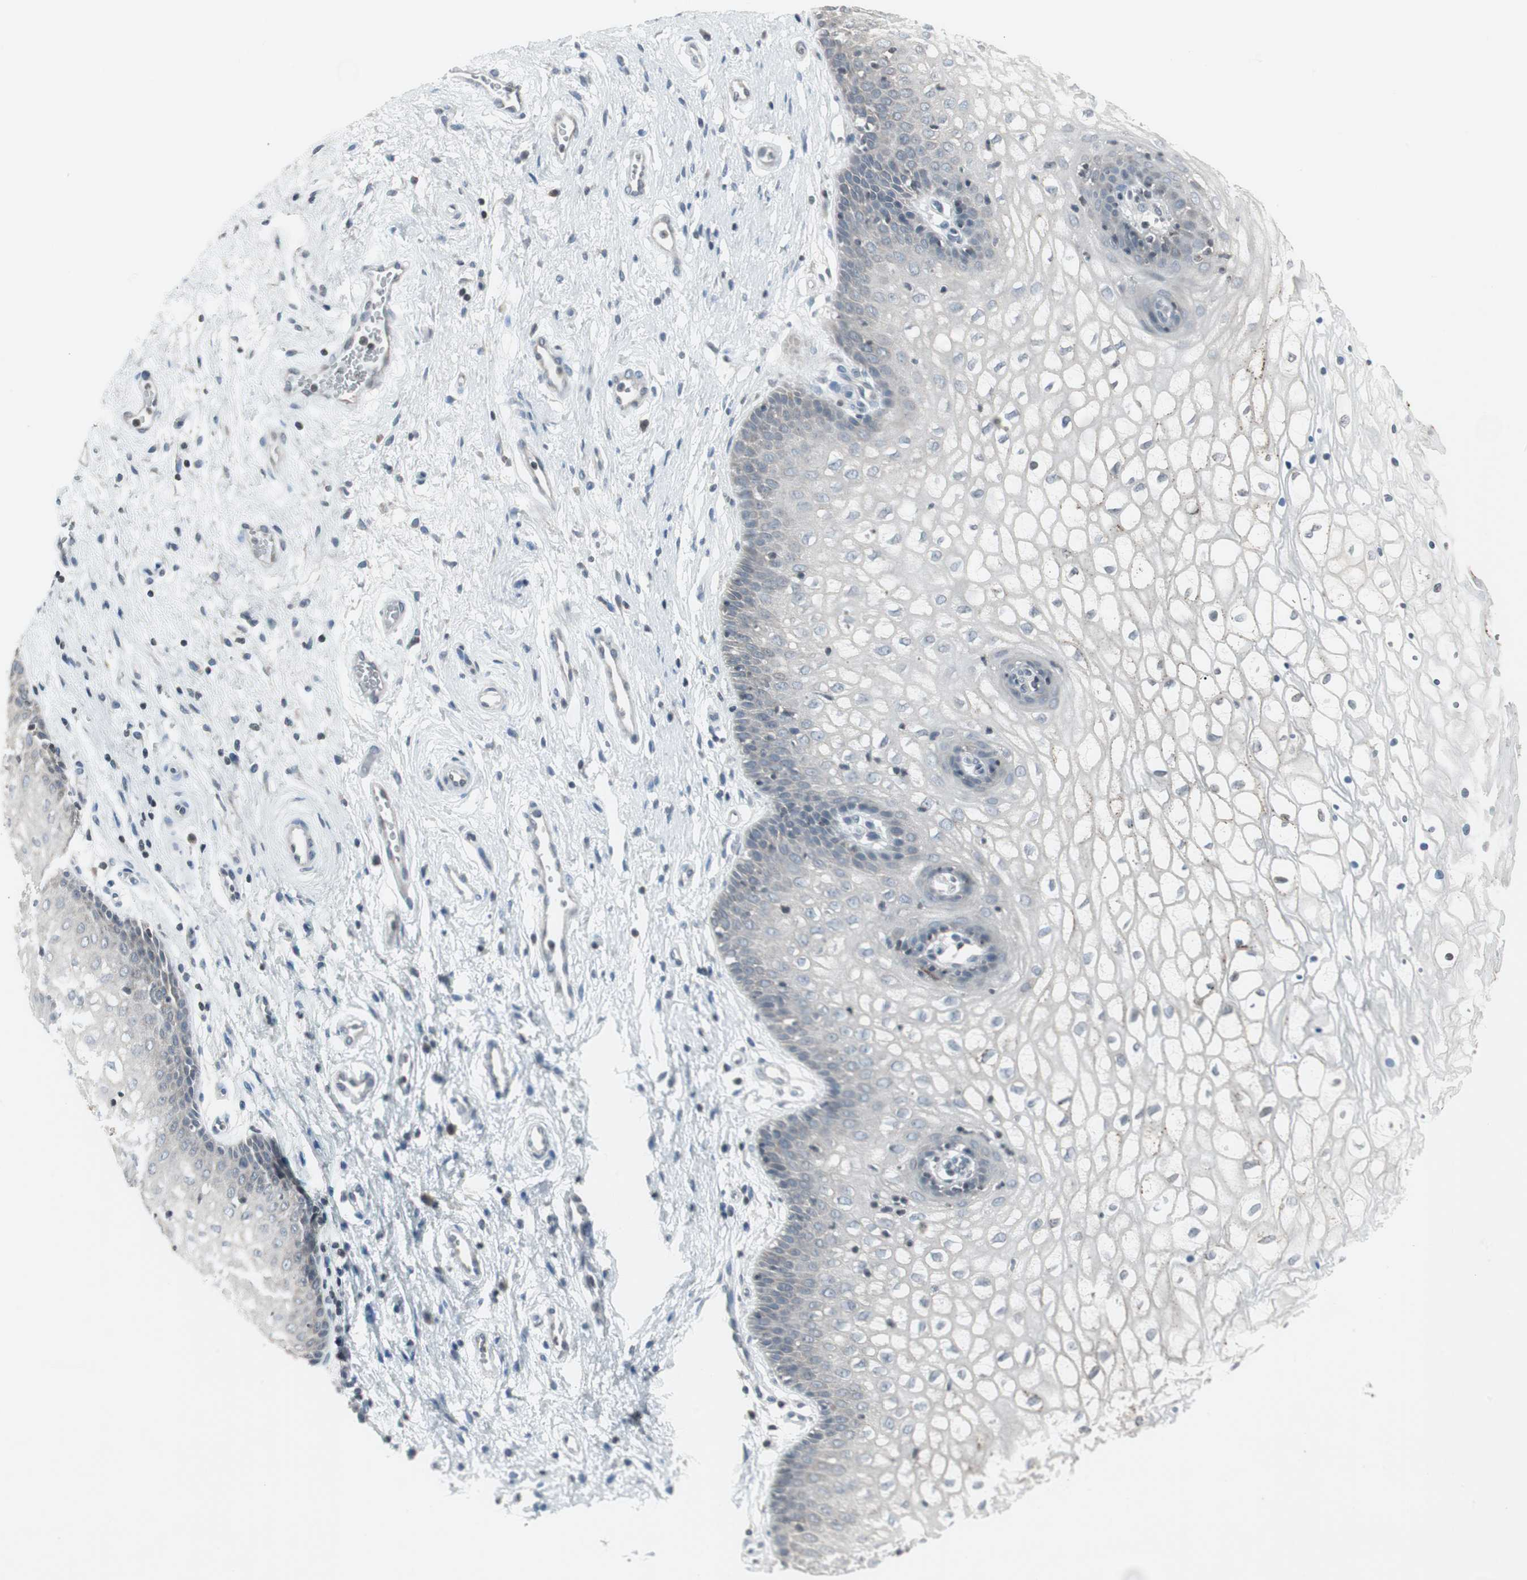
{"staining": {"intensity": "negative", "quantity": "none", "location": "none"}, "tissue": "vagina", "cell_type": "Squamous epithelial cells", "image_type": "normal", "snomed": [{"axis": "morphology", "description": "Normal tissue, NOS"}, {"axis": "topography", "description": "Vagina"}], "caption": "Immunohistochemistry photomicrograph of benign human vagina stained for a protein (brown), which demonstrates no staining in squamous epithelial cells. Brightfield microscopy of immunohistochemistry stained with DAB (3,3'-diaminobenzidine) (brown) and hematoxylin (blue), captured at high magnification.", "gene": "ARG2", "patient": {"sex": "female", "age": 34}}